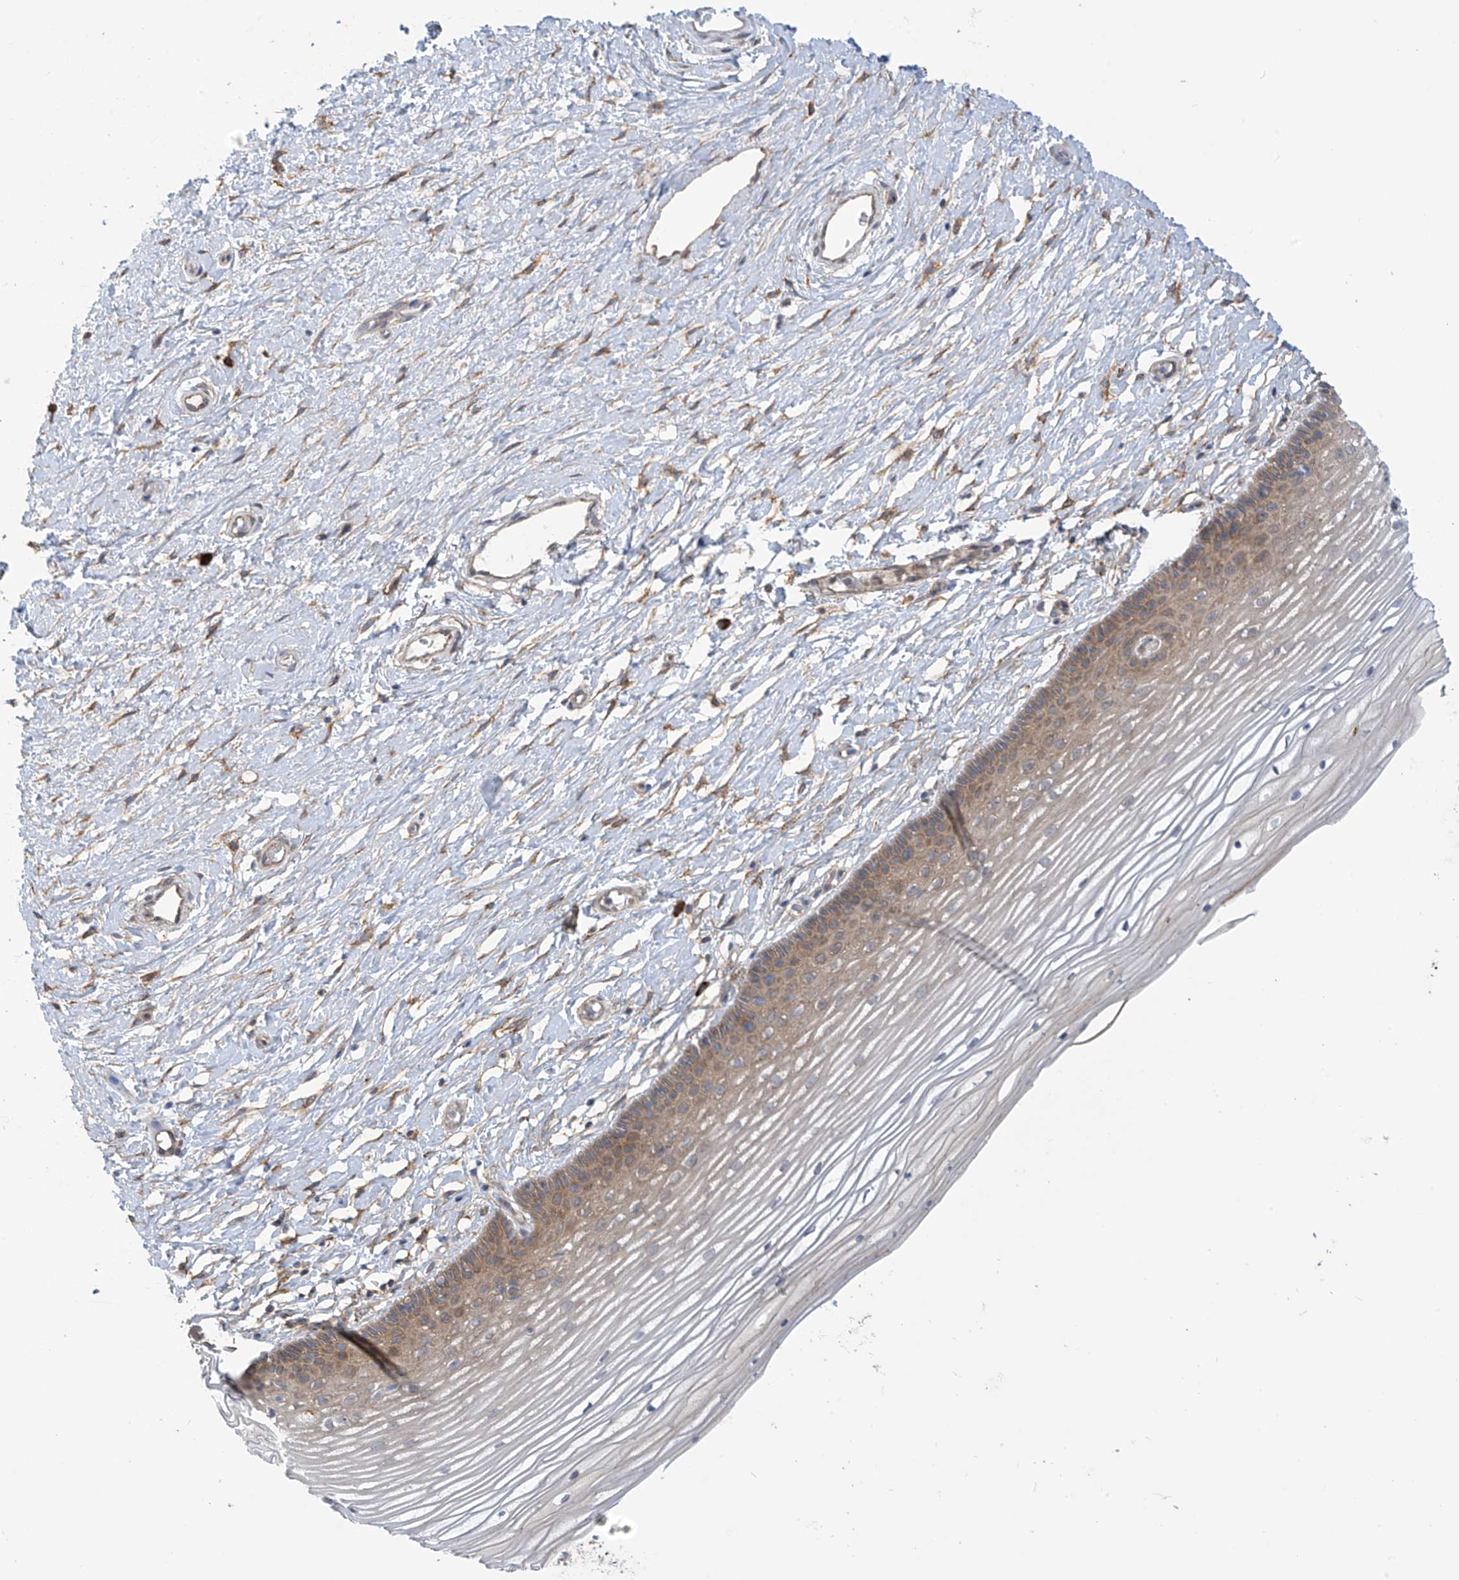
{"staining": {"intensity": "moderate", "quantity": "25%-75%", "location": "cytoplasmic/membranous"}, "tissue": "vagina", "cell_type": "Squamous epithelial cells", "image_type": "normal", "snomed": [{"axis": "morphology", "description": "Normal tissue, NOS"}, {"axis": "topography", "description": "Vagina"}, {"axis": "topography", "description": "Cervix"}], "caption": "Immunohistochemistry of normal vagina exhibits medium levels of moderate cytoplasmic/membranous positivity in about 25%-75% of squamous epithelial cells.", "gene": "KIAA1522", "patient": {"sex": "female", "age": 40}}